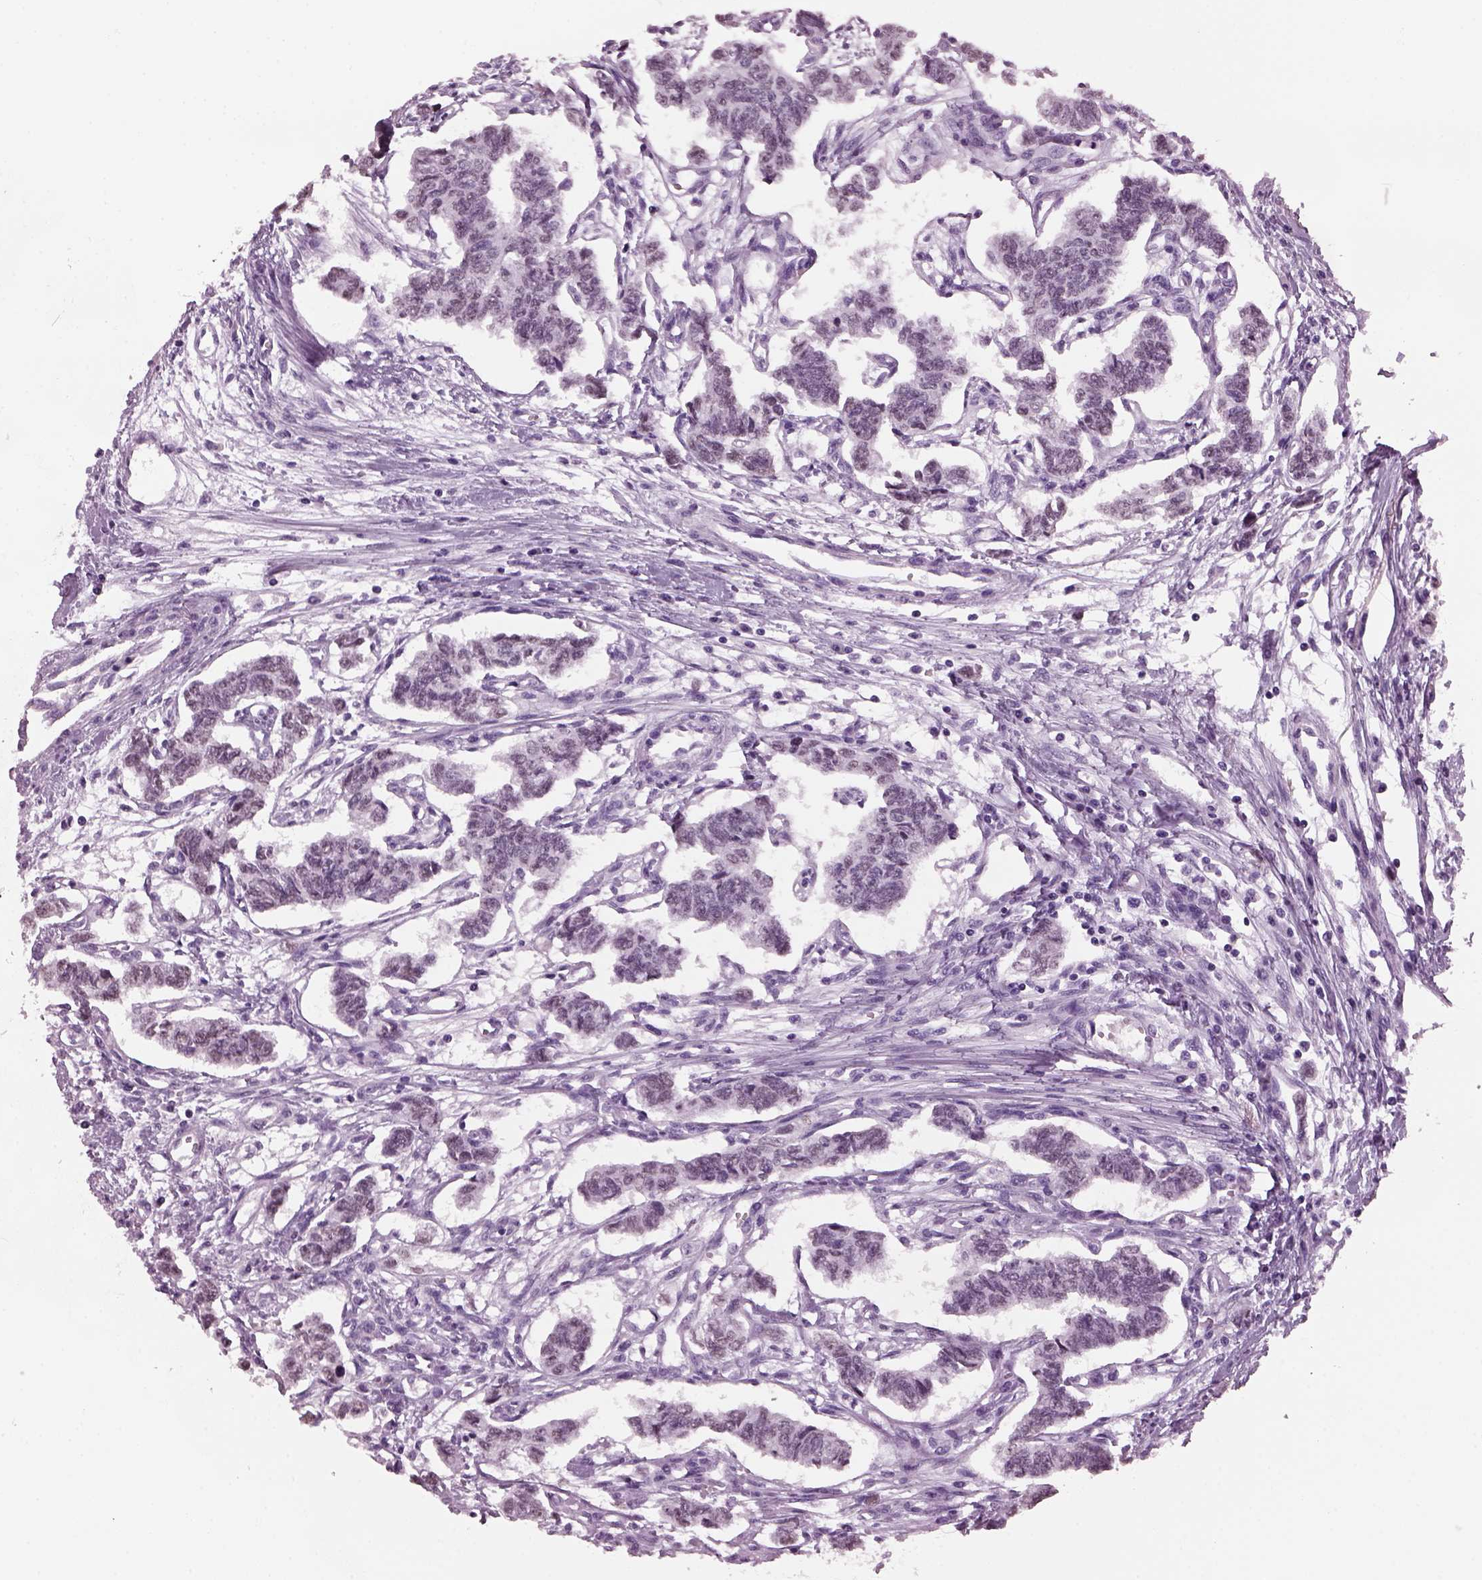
{"staining": {"intensity": "negative", "quantity": "none", "location": "none"}, "tissue": "carcinoid", "cell_type": "Tumor cells", "image_type": "cancer", "snomed": [{"axis": "morphology", "description": "Carcinoid, malignant, NOS"}, {"axis": "topography", "description": "Kidney"}], "caption": "A photomicrograph of malignant carcinoid stained for a protein demonstrates no brown staining in tumor cells.", "gene": "KRTAP3-2", "patient": {"sex": "female", "age": 41}}